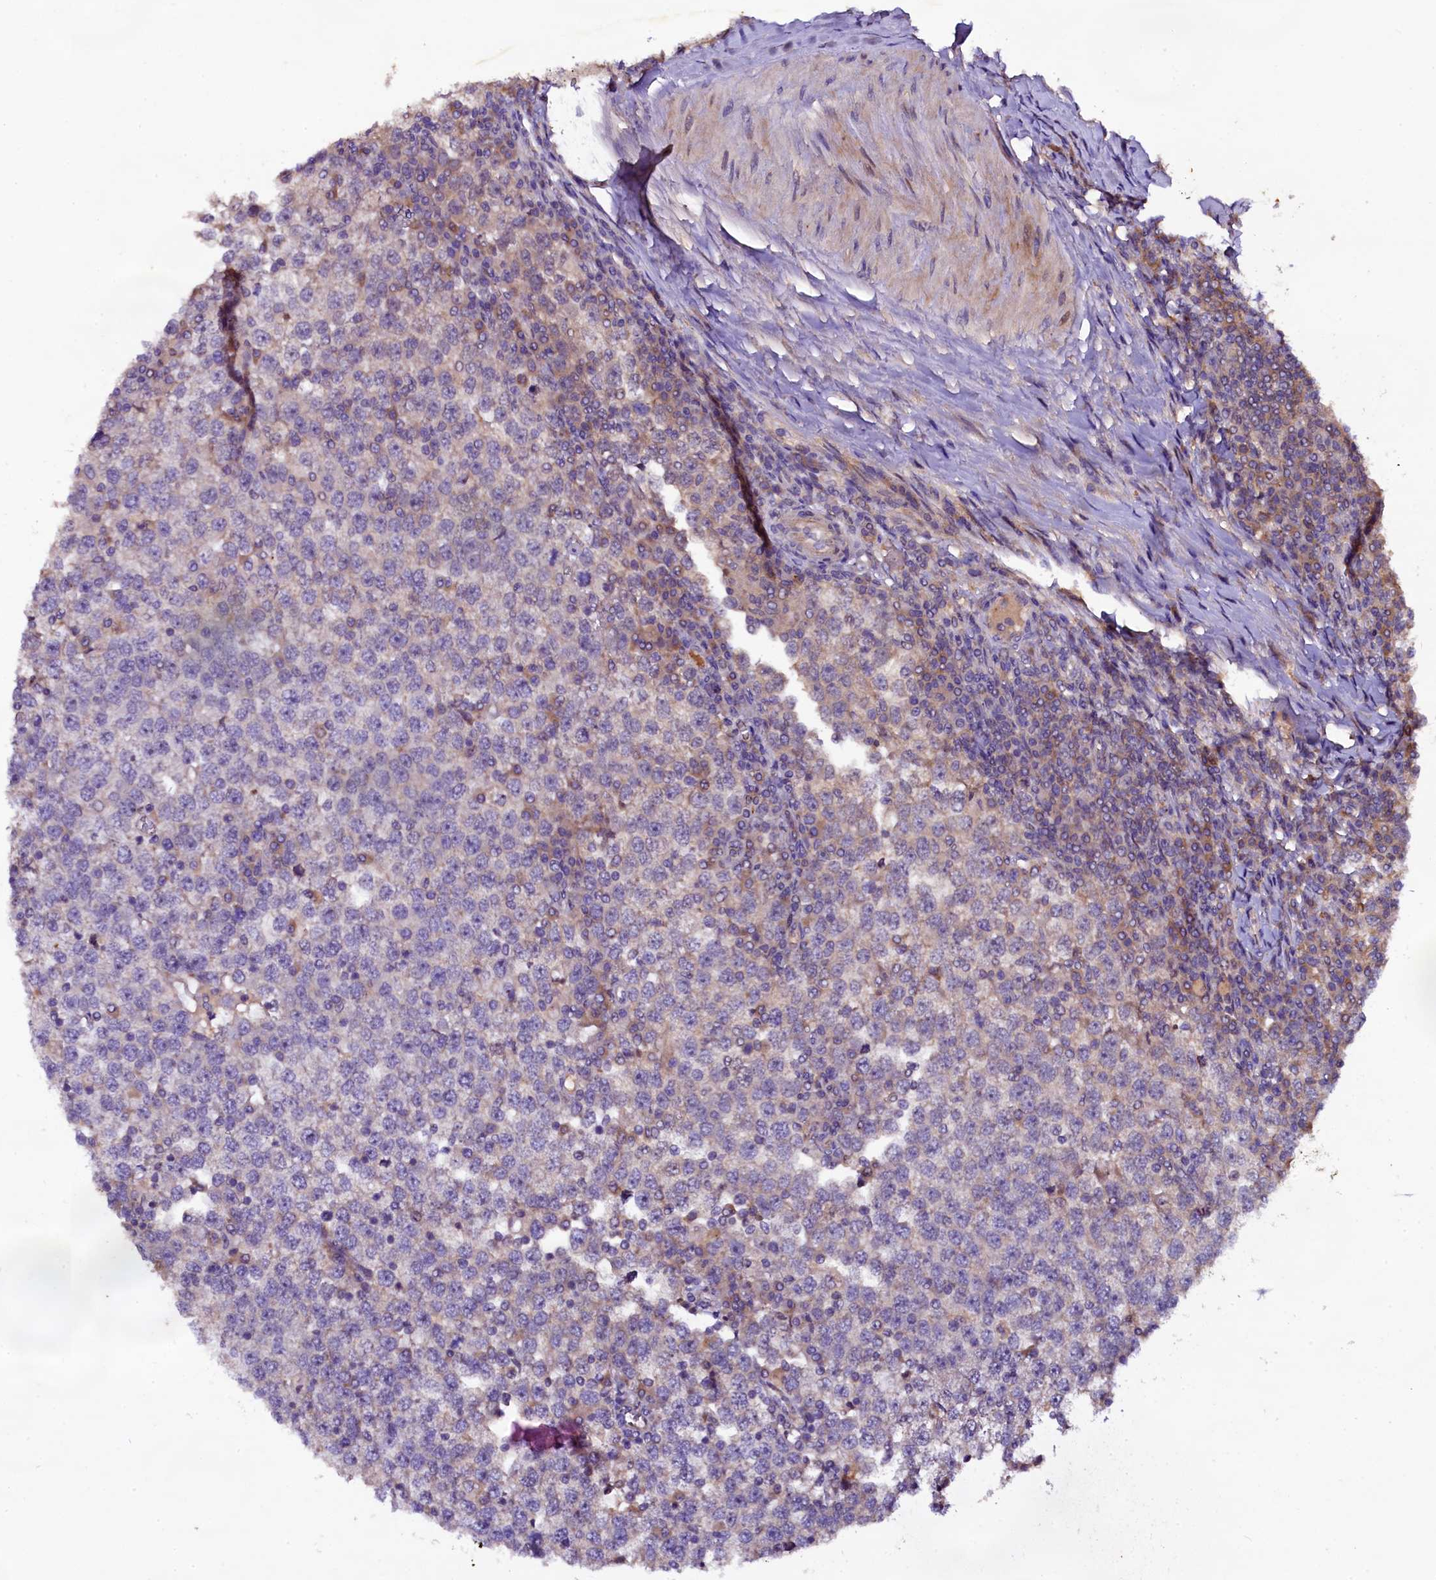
{"staining": {"intensity": "weak", "quantity": "25%-75%", "location": "cytoplasmic/membranous"}, "tissue": "testis cancer", "cell_type": "Tumor cells", "image_type": "cancer", "snomed": [{"axis": "morphology", "description": "Seminoma, NOS"}, {"axis": "topography", "description": "Testis"}], "caption": "The image displays staining of testis cancer (seminoma), revealing weak cytoplasmic/membranous protein positivity (brown color) within tumor cells.", "gene": "PLXNB1", "patient": {"sex": "male", "age": 65}}